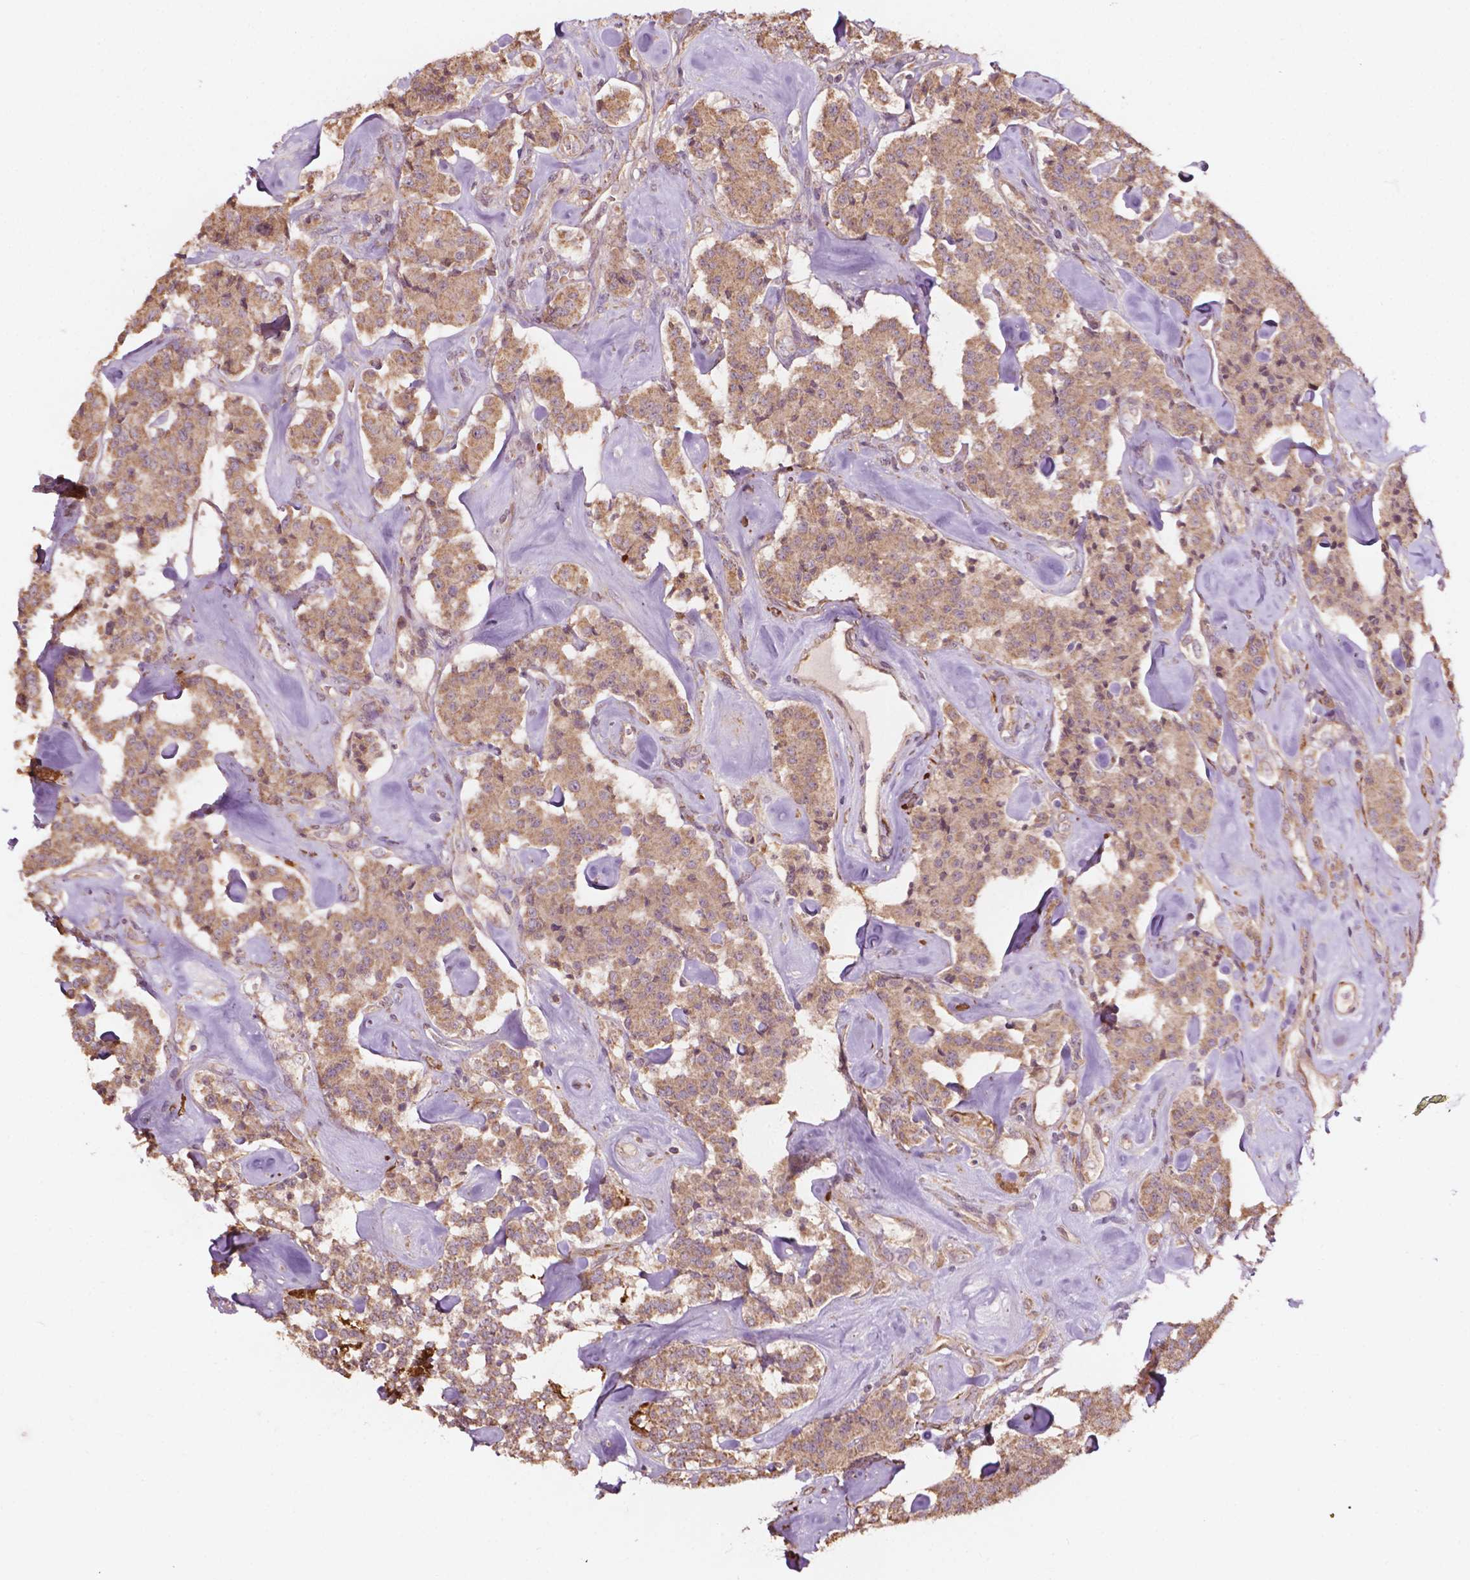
{"staining": {"intensity": "moderate", "quantity": ">75%", "location": "cytoplasmic/membranous"}, "tissue": "carcinoid", "cell_type": "Tumor cells", "image_type": "cancer", "snomed": [{"axis": "morphology", "description": "Carcinoid, malignant, NOS"}, {"axis": "topography", "description": "Pancreas"}], "caption": "Protein staining by IHC shows moderate cytoplasmic/membranous positivity in approximately >75% of tumor cells in carcinoid.", "gene": "CDC42BPA", "patient": {"sex": "male", "age": 41}}